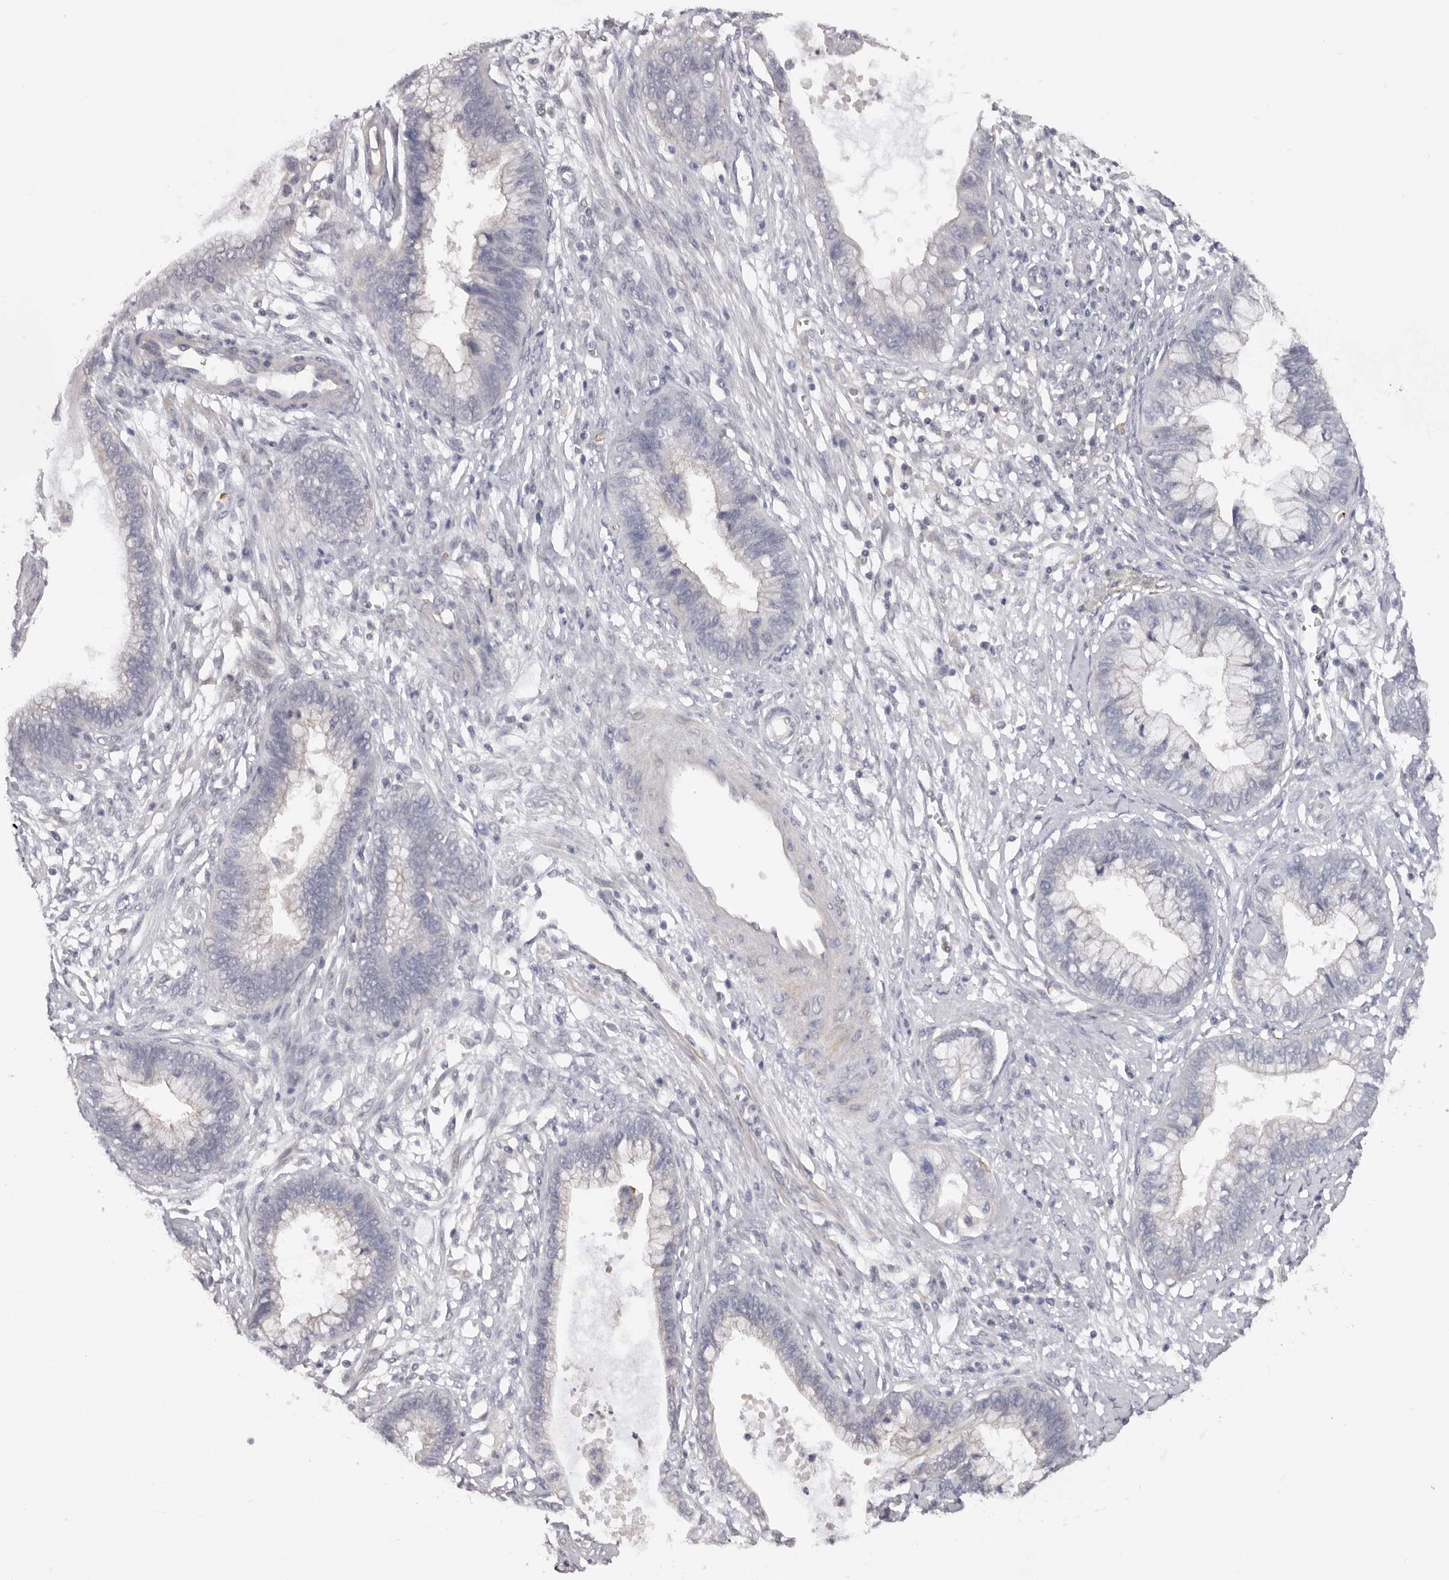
{"staining": {"intensity": "negative", "quantity": "none", "location": "none"}, "tissue": "cervical cancer", "cell_type": "Tumor cells", "image_type": "cancer", "snomed": [{"axis": "morphology", "description": "Adenocarcinoma, NOS"}, {"axis": "topography", "description": "Cervix"}], "caption": "Image shows no significant protein staining in tumor cells of cervical cancer (adenocarcinoma).", "gene": "TNR", "patient": {"sex": "female", "age": 44}}